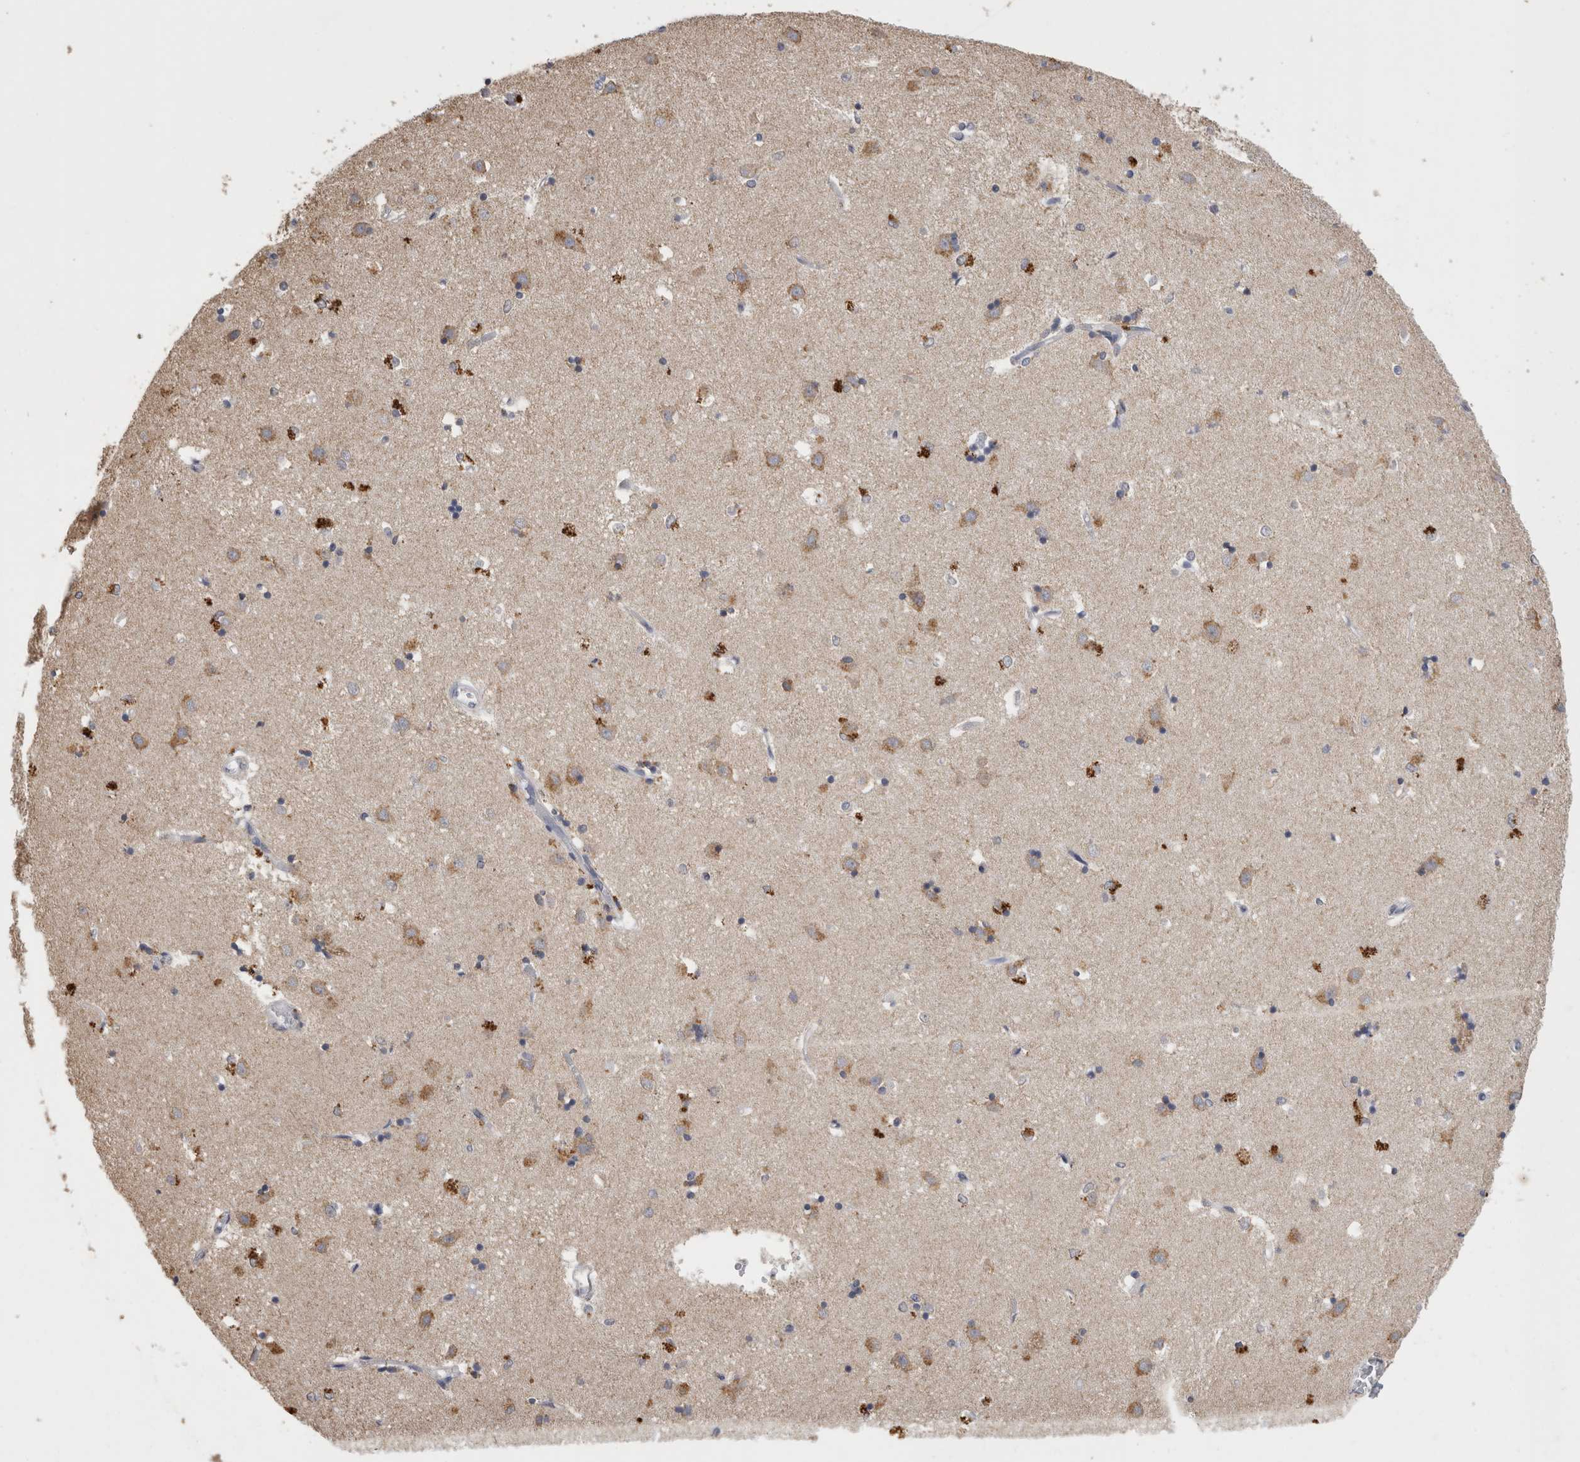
{"staining": {"intensity": "moderate", "quantity": "<25%", "location": "cytoplasmic/membranous"}, "tissue": "caudate", "cell_type": "Glial cells", "image_type": "normal", "snomed": [{"axis": "morphology", "description": "Normal tissue, NOS"}, {"axis": "topography", "description": "Lateral ventricle wall"}], "caption": "Caudate stained with immunohistochemistry (IHC) demonstrates moderate cytoplasmic/membranous staining in about <25% of glial cells.", "gene": "CNTFR", "patient": {"sex": "male", "age": 45}}